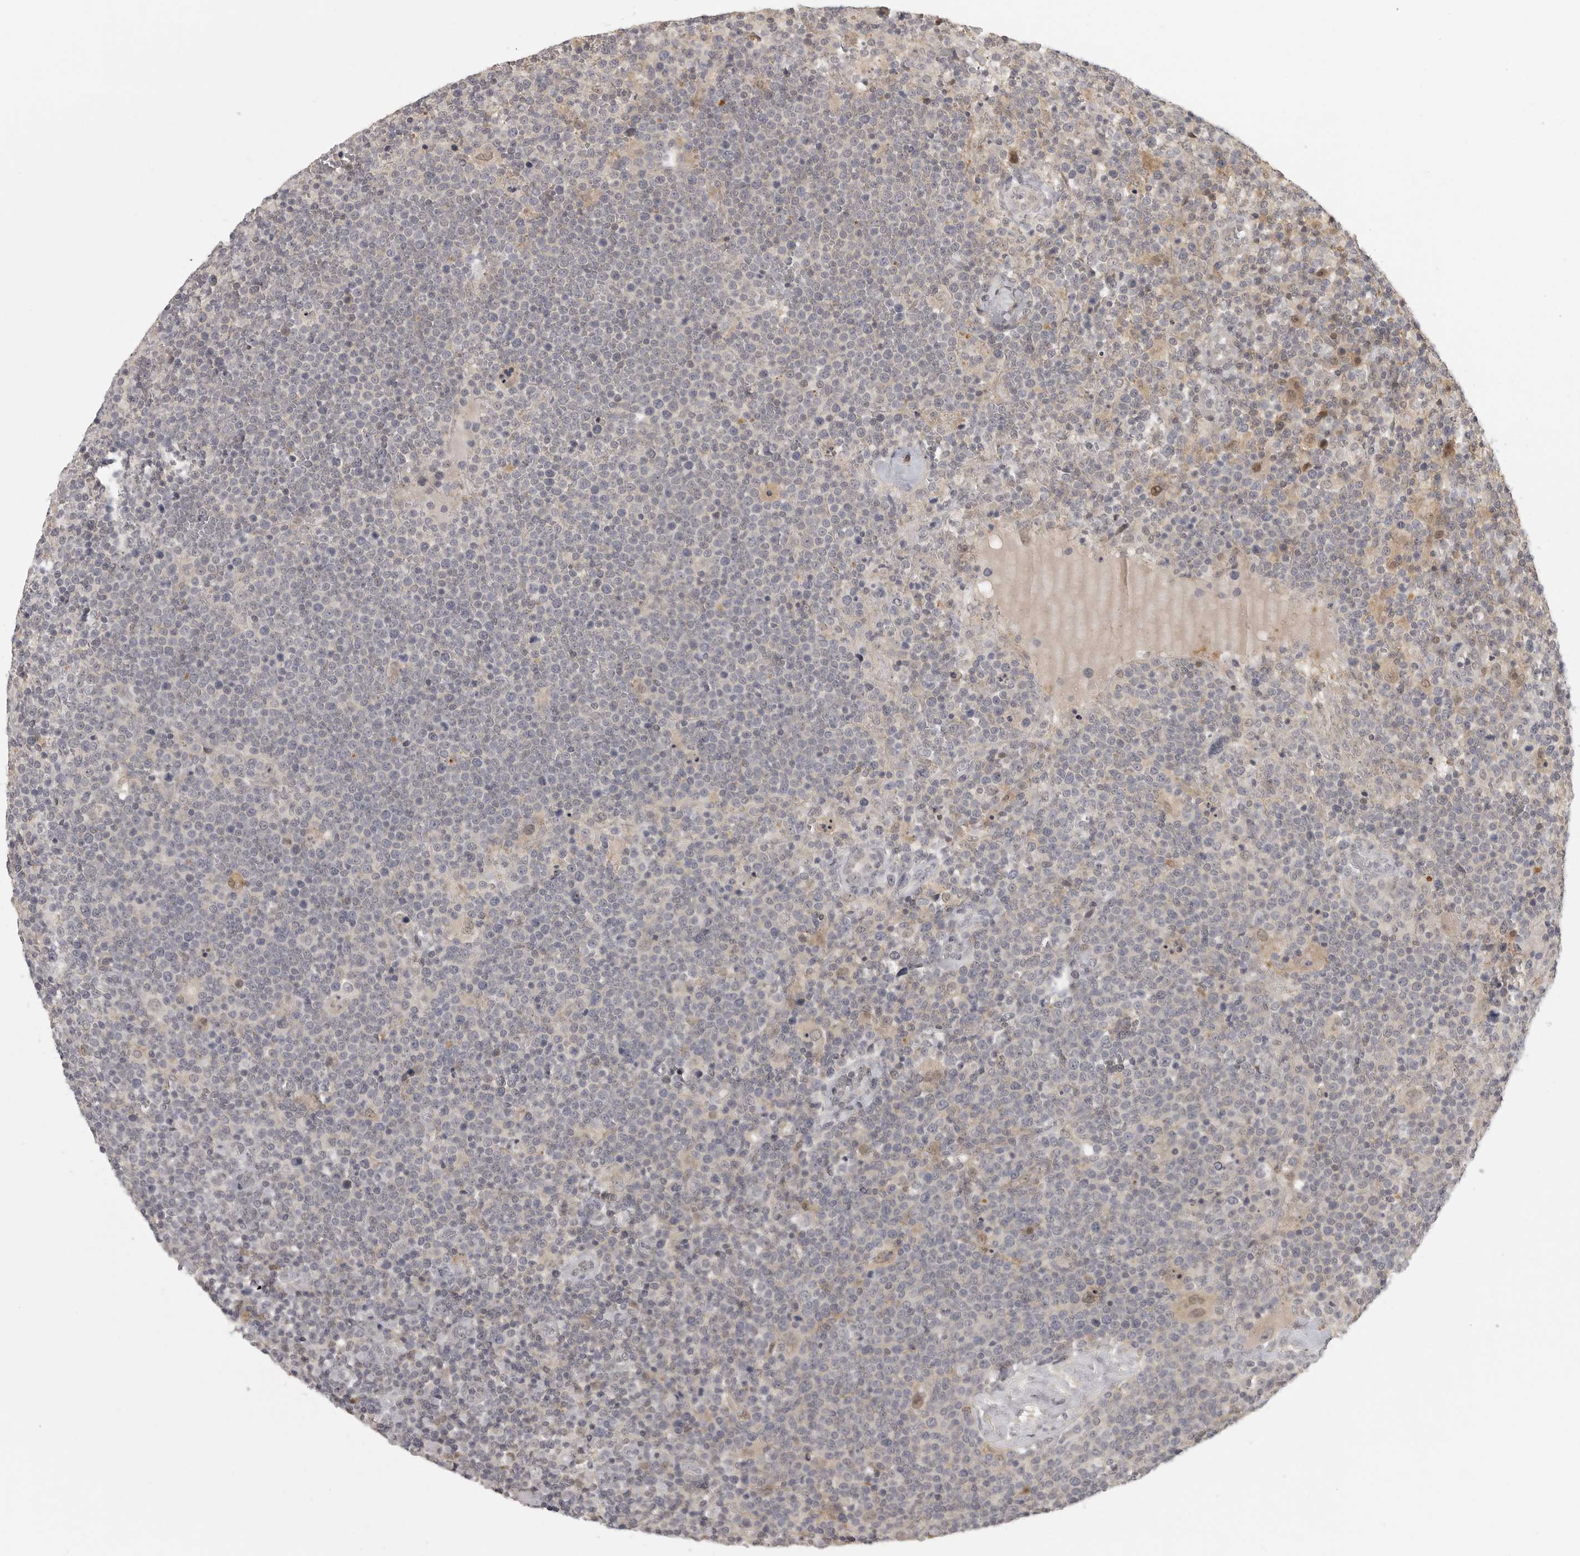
{"staining": {"intensity": "weak", "quantity": "<25%", "location": "nuclear"}, "tissue": "lymphoma", "cell_type": "Tumor cells", "image_type": "cancer", "snomed": [{"axis": "morphology", "description": "Malignant lymphoma, non-Hodgkin's type, High grade"}, {"axis": "topography", "description": "Lymph node"}], "caption": "The IHC image has no significant positivity in tumor cells of lymphoma tissue. (Brightfield microscopy of DAB (3,3'-diaminobenzidine) immunohistochemistry (IHC) at high magnification).", "gene": "UROD", "patient": {"sex": "male", "age": 61}}